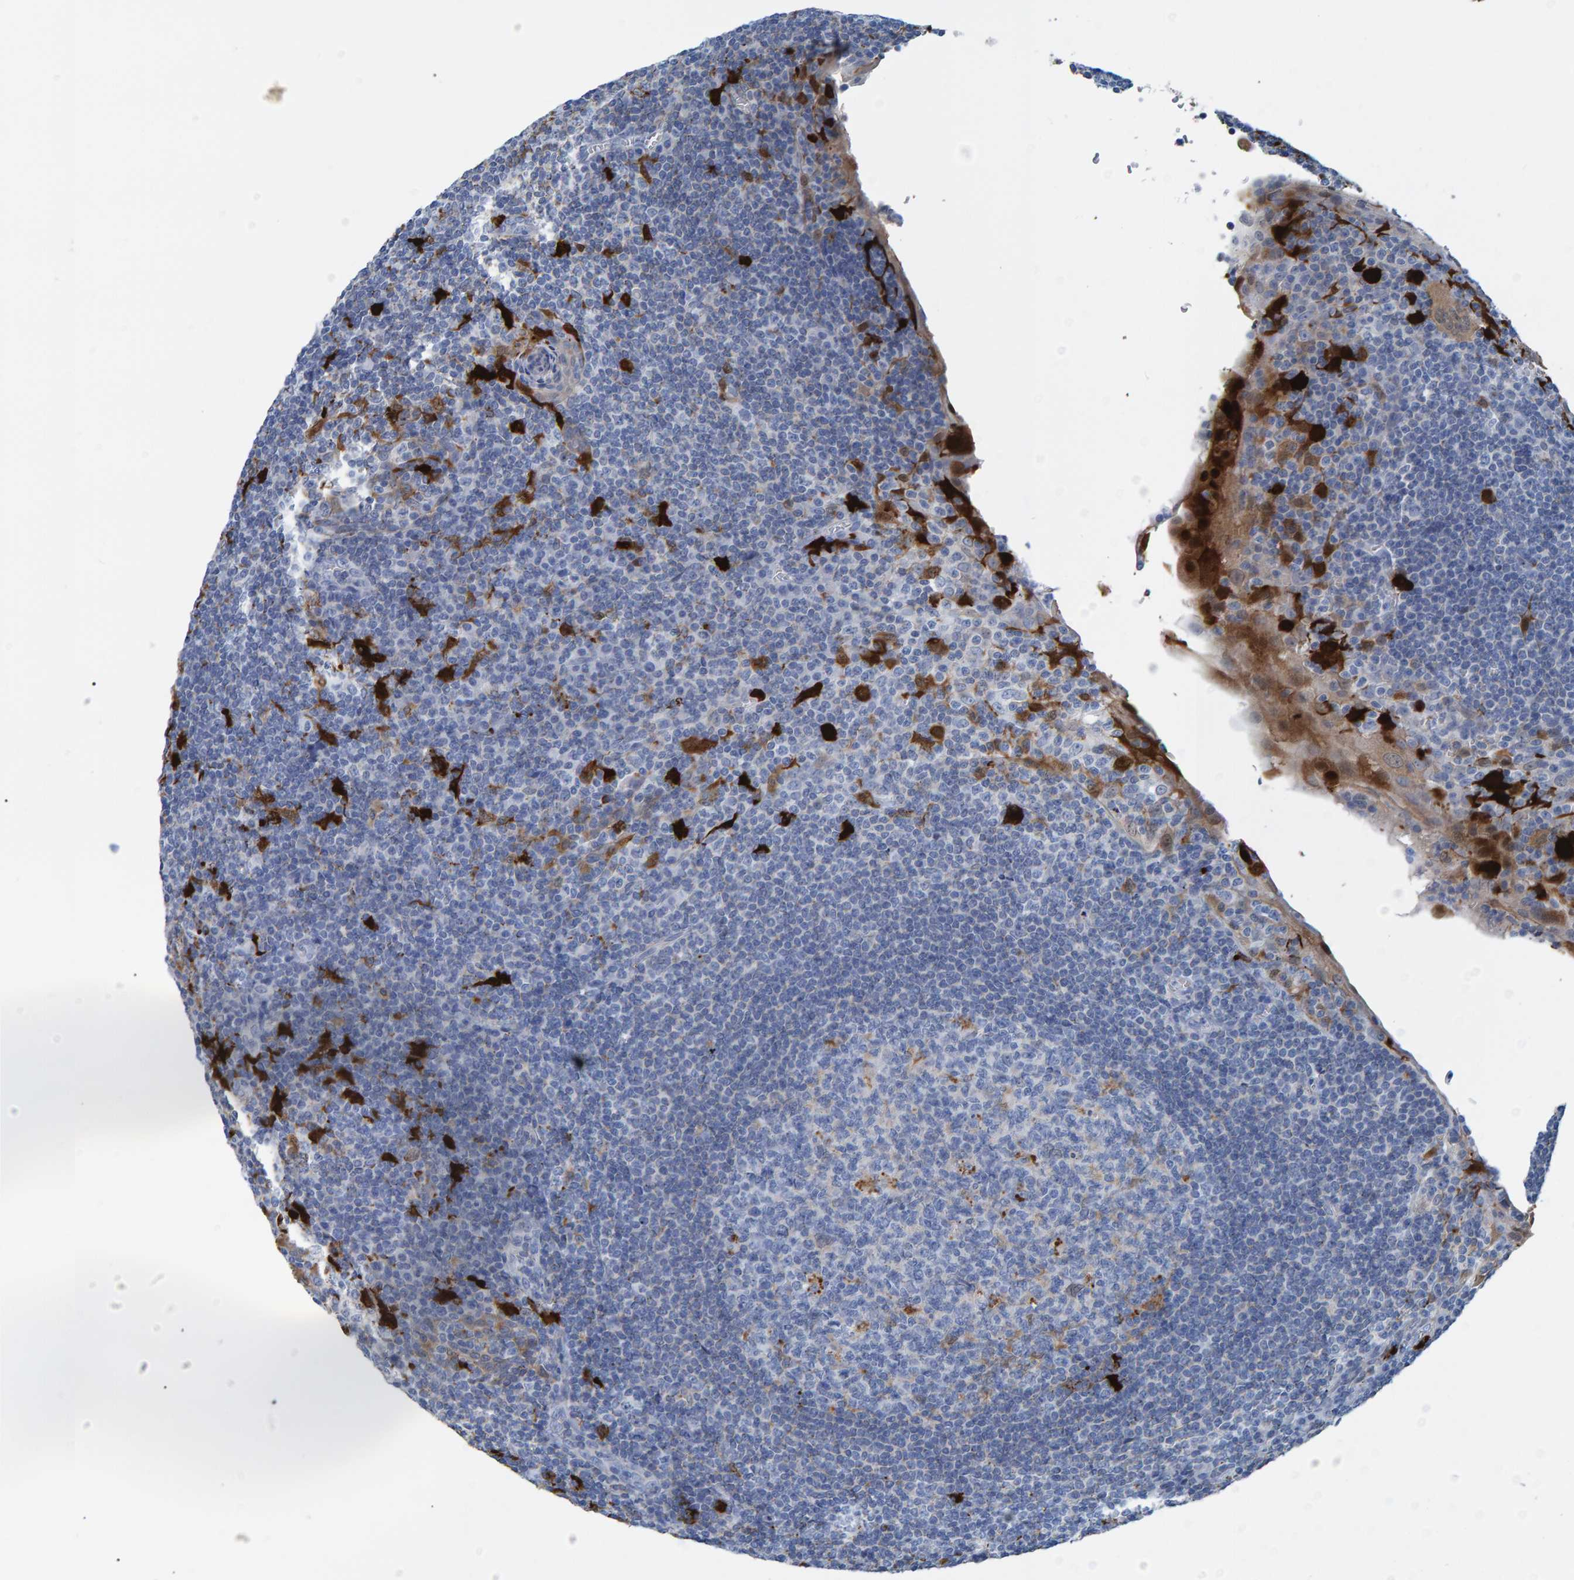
{"staining": {"intensity": "moderate", "quantity": "<25%", "location": "cytoplasmic/membranous"}, "tissue": "tonsil", "cell_type": "Germinal center cells", "image_type": "normal", "snomed": [{"axis": "morphology", "description": "Normal tissue, NOS"}, {"axis": "topography", "description": "Tonsil"}], "caption": "The micrograph demonstrates a brown stain indicating the presence of a protein in the cytoplasmic/membranous of germinal center cells in tonsil.", "gene": "IDO1", "patient": {"sex": "male", "age": 37}}